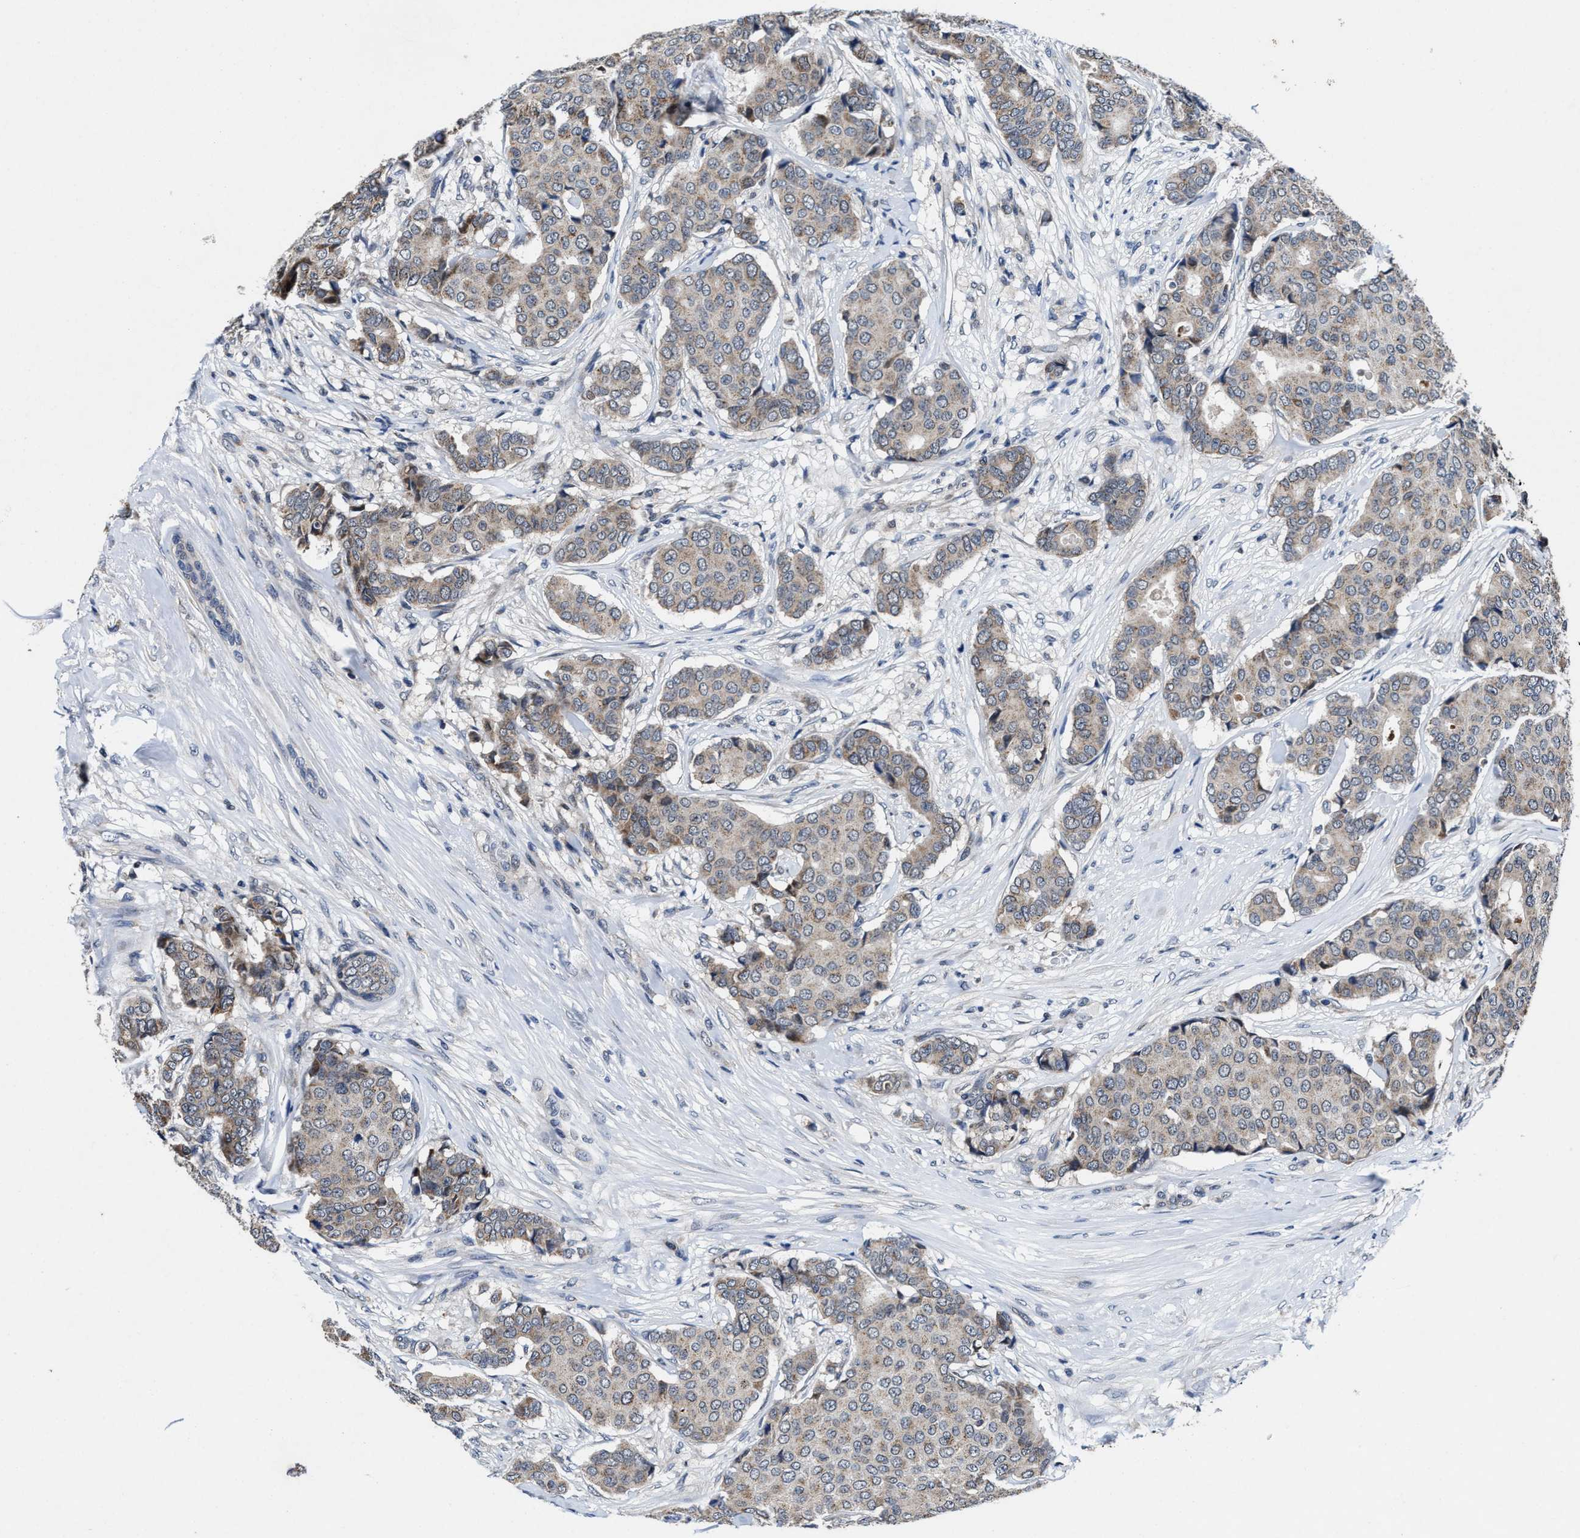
{"staining": {"intensity": "weak", "quantity": ">75%", "location": "cytoplasmic/membranous"}, "tissue": "breast cancer", "cell_type": "Tumor cells", "image_type": "cancer", "snomed": [{"axis": "morphology", "description": "Duct carcinoma"}, {"axis": "topography", "description": "Breast"}], "caption": "Protein expression by immunohistochemistry exhibits weak cytoplasmic/membranous positivity in about >75% of tumor cells in breast cancer (infiltrating ductal carcinoma).", "gene": "TMEM53", "patient": {"sex": "female", "age": 75}}